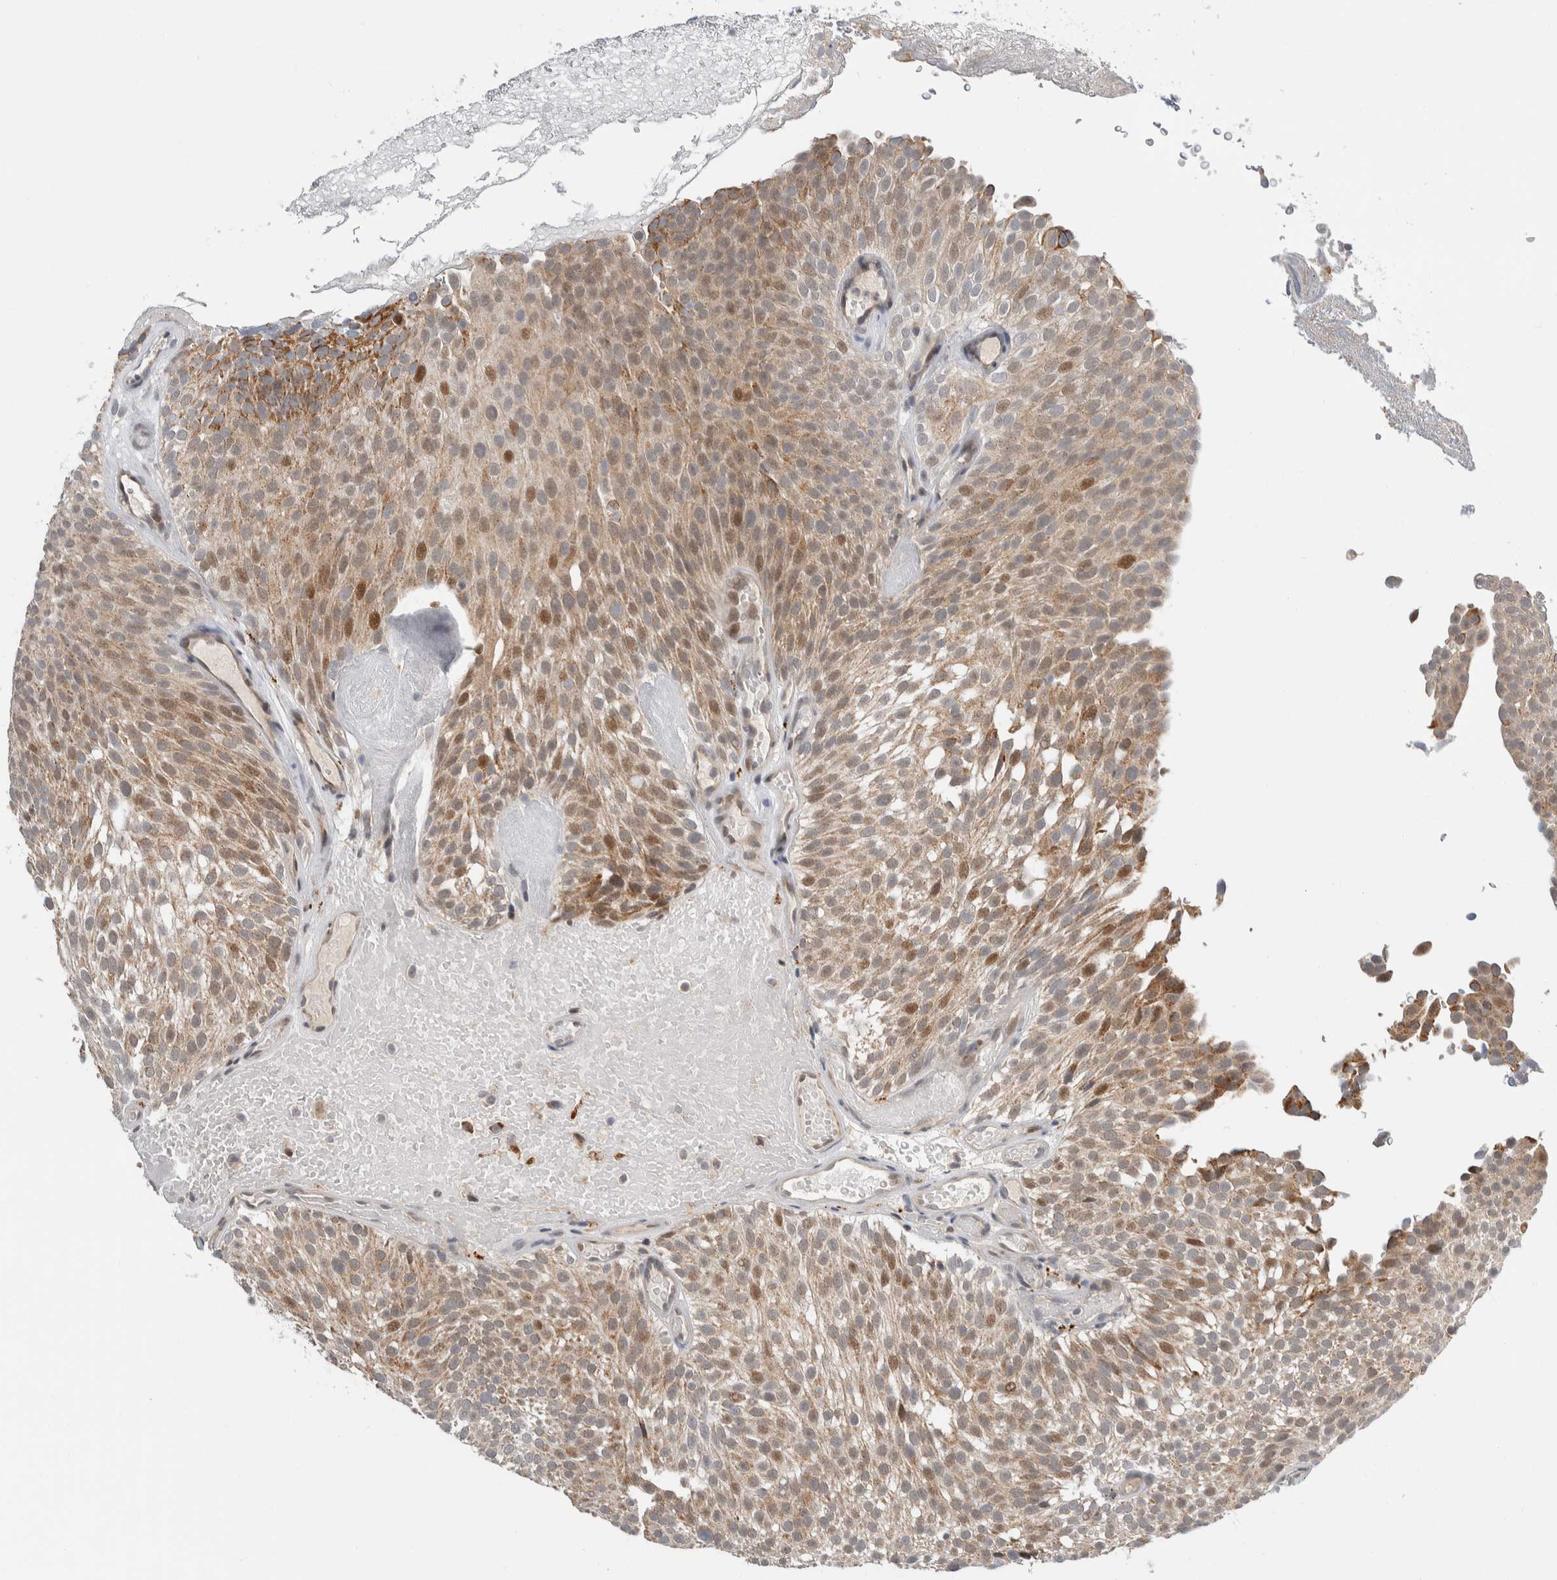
{"staining": {"intensity": "moderate", "quantity": ">75%", "location": "cytoplasmic/membranous,nuclear"}, "tissue": "urothelial cancer", "cell_type": "Tumor cells", "image_type": "cancer", "snomed": [{"axis": "morphology", "description": "Urothelial carcinoma, Low grade"}, {"axis": "topography", "description": "Urinary bladder"}], "caption": "An IHC micrograph of neoplastic tissue is shown. Protein staining in brown highlights moderate cytoplasmic/membranous and nuclear positivity in urothelial cancer within tumor cells.", "gene": "SHPK", "patient": {"sex": "male", "age": 78}}